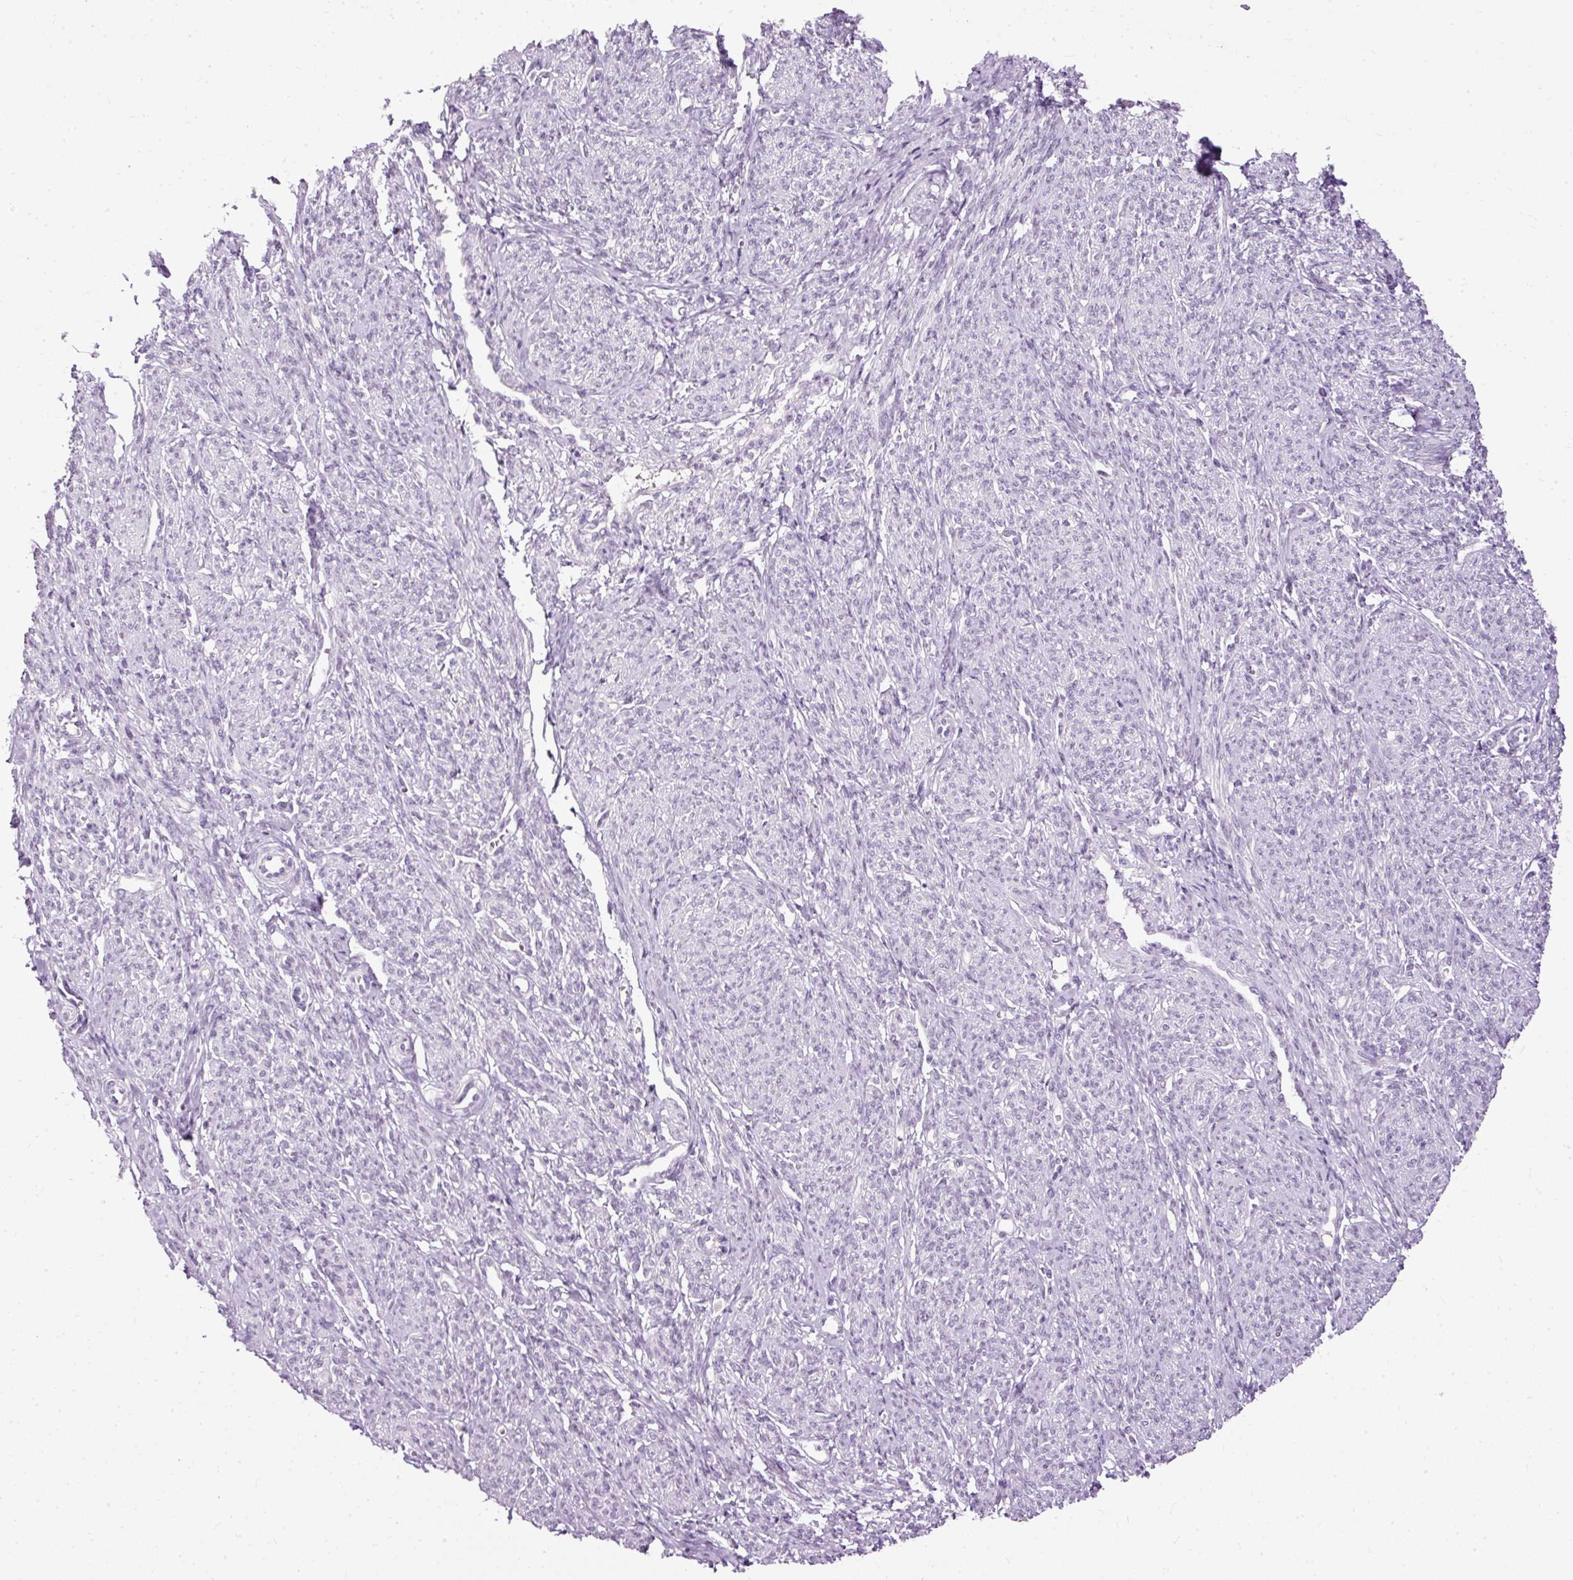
{"staining": {"intensity": "negative", "quantity": "none", "location": "none"}, "tissue": "smooth muscle", "cell_type": "Smooth muscle cells", "image_type": "normal", "snomed": [{"axis": "morphology", "description": "Normal tissue, NOS"}, {"axis": "topography", "description": "Smooth muscle"}], "caption": "Smooth muscle cells show no significant protein expression in benign smooth muscle. (DAB immunohistochemistry, high magnification).", "gene": "PDE6B", "patient": {"sex": "female", "age": 65}}